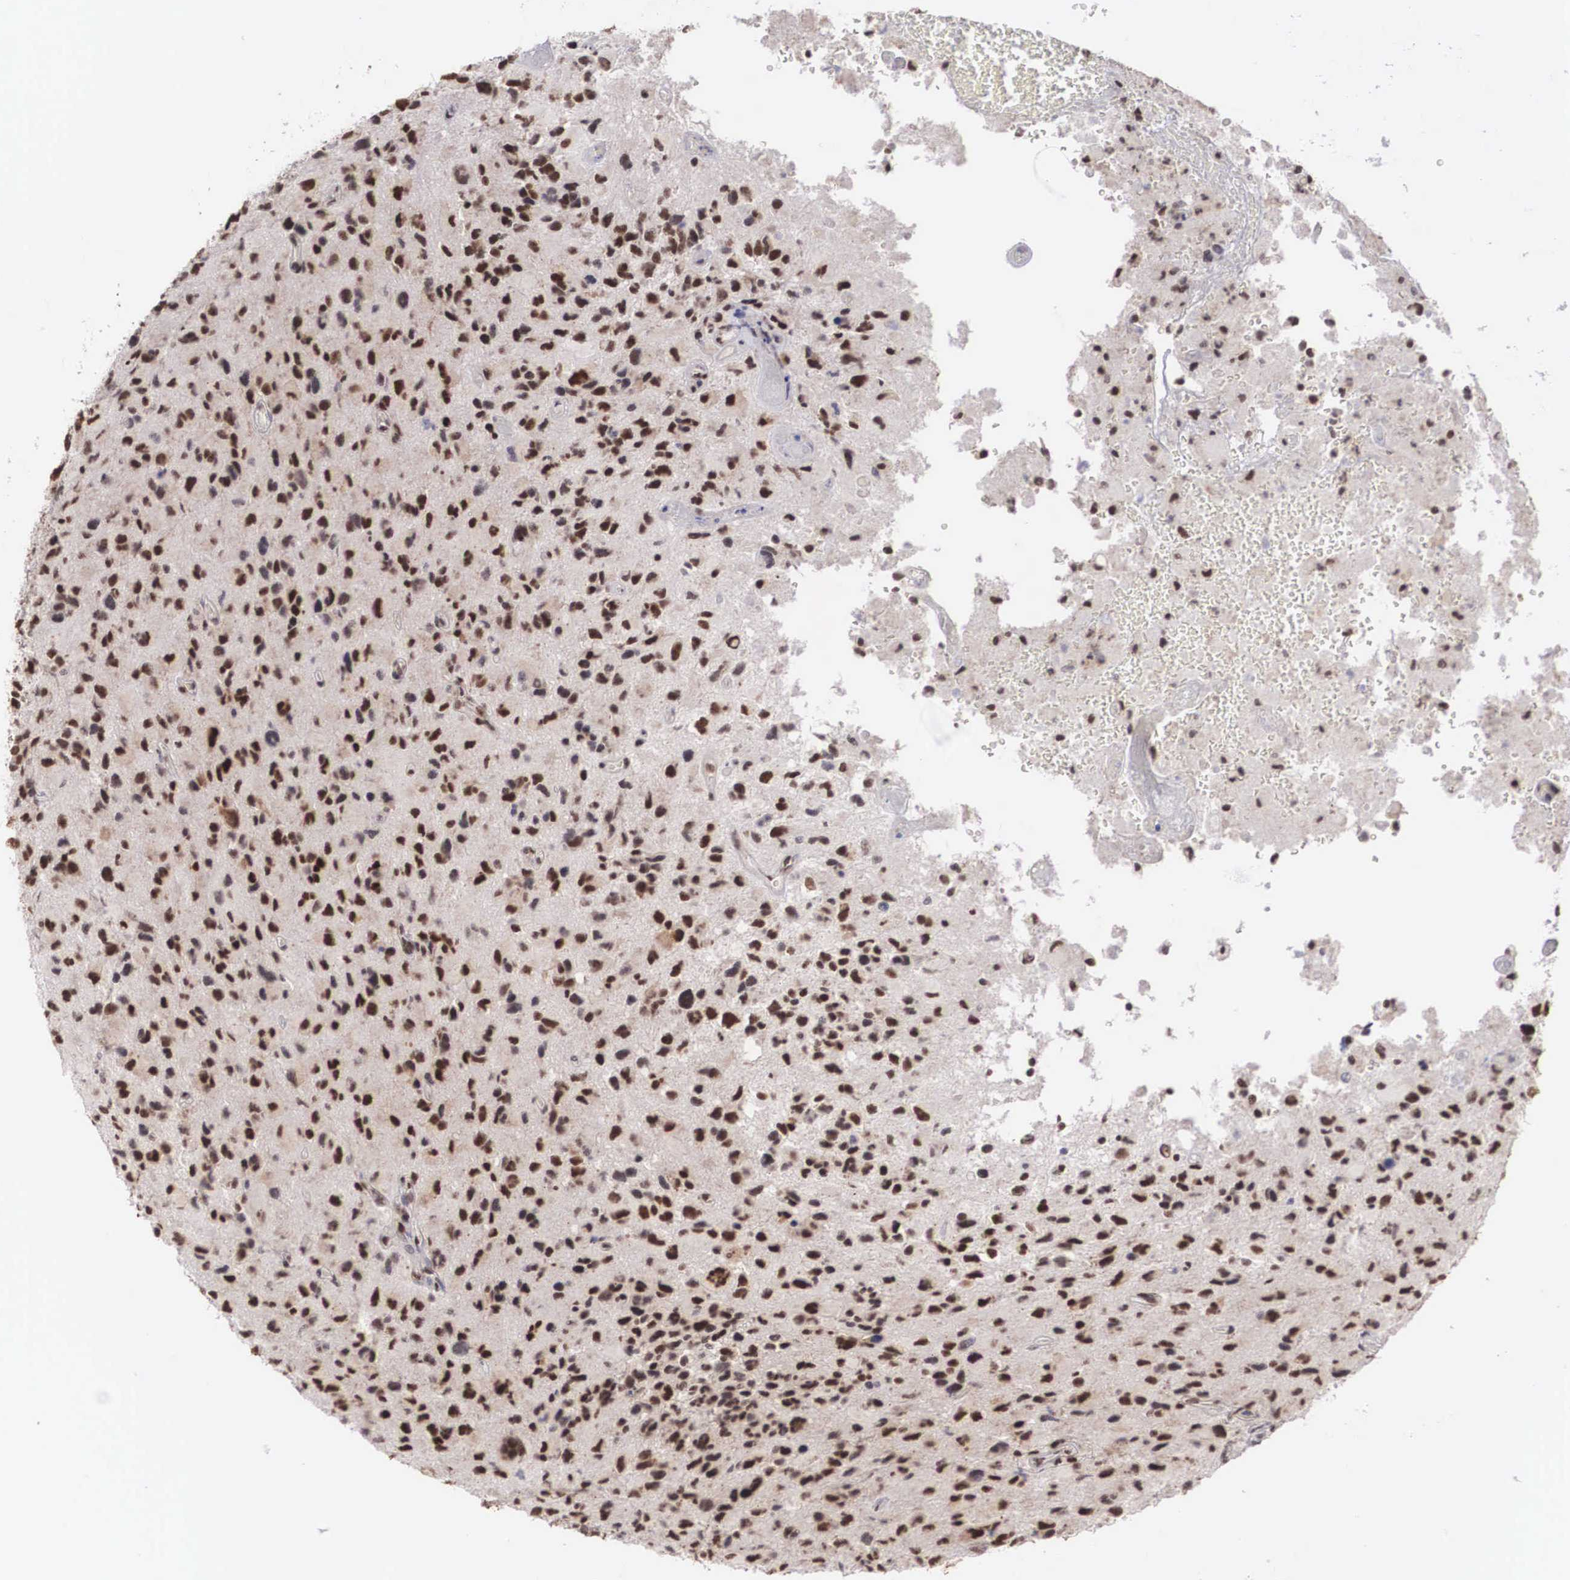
{"staining": {"intensity": "moderate", "quantity": "25%-75%", "location": "nuclear"}, "tissue": "glioma", "cell_type": "Tumor cells", "image_type": "cancer", "snomed": [{"axis": "morphology", "description": "Glioma, malignant, High grade"}, {"axis": "topography", "description": "Brain"}], "caption": "Immunohistochemistry of glioma shows medium levels of moderate nuclear positivity in about 25%-75% of tumor cells. (brown staining indicates protein expression, while blue staining denotes nuclei).", "gene": "HTATSF1", "patient": {"sex": "male", "age": 69}}